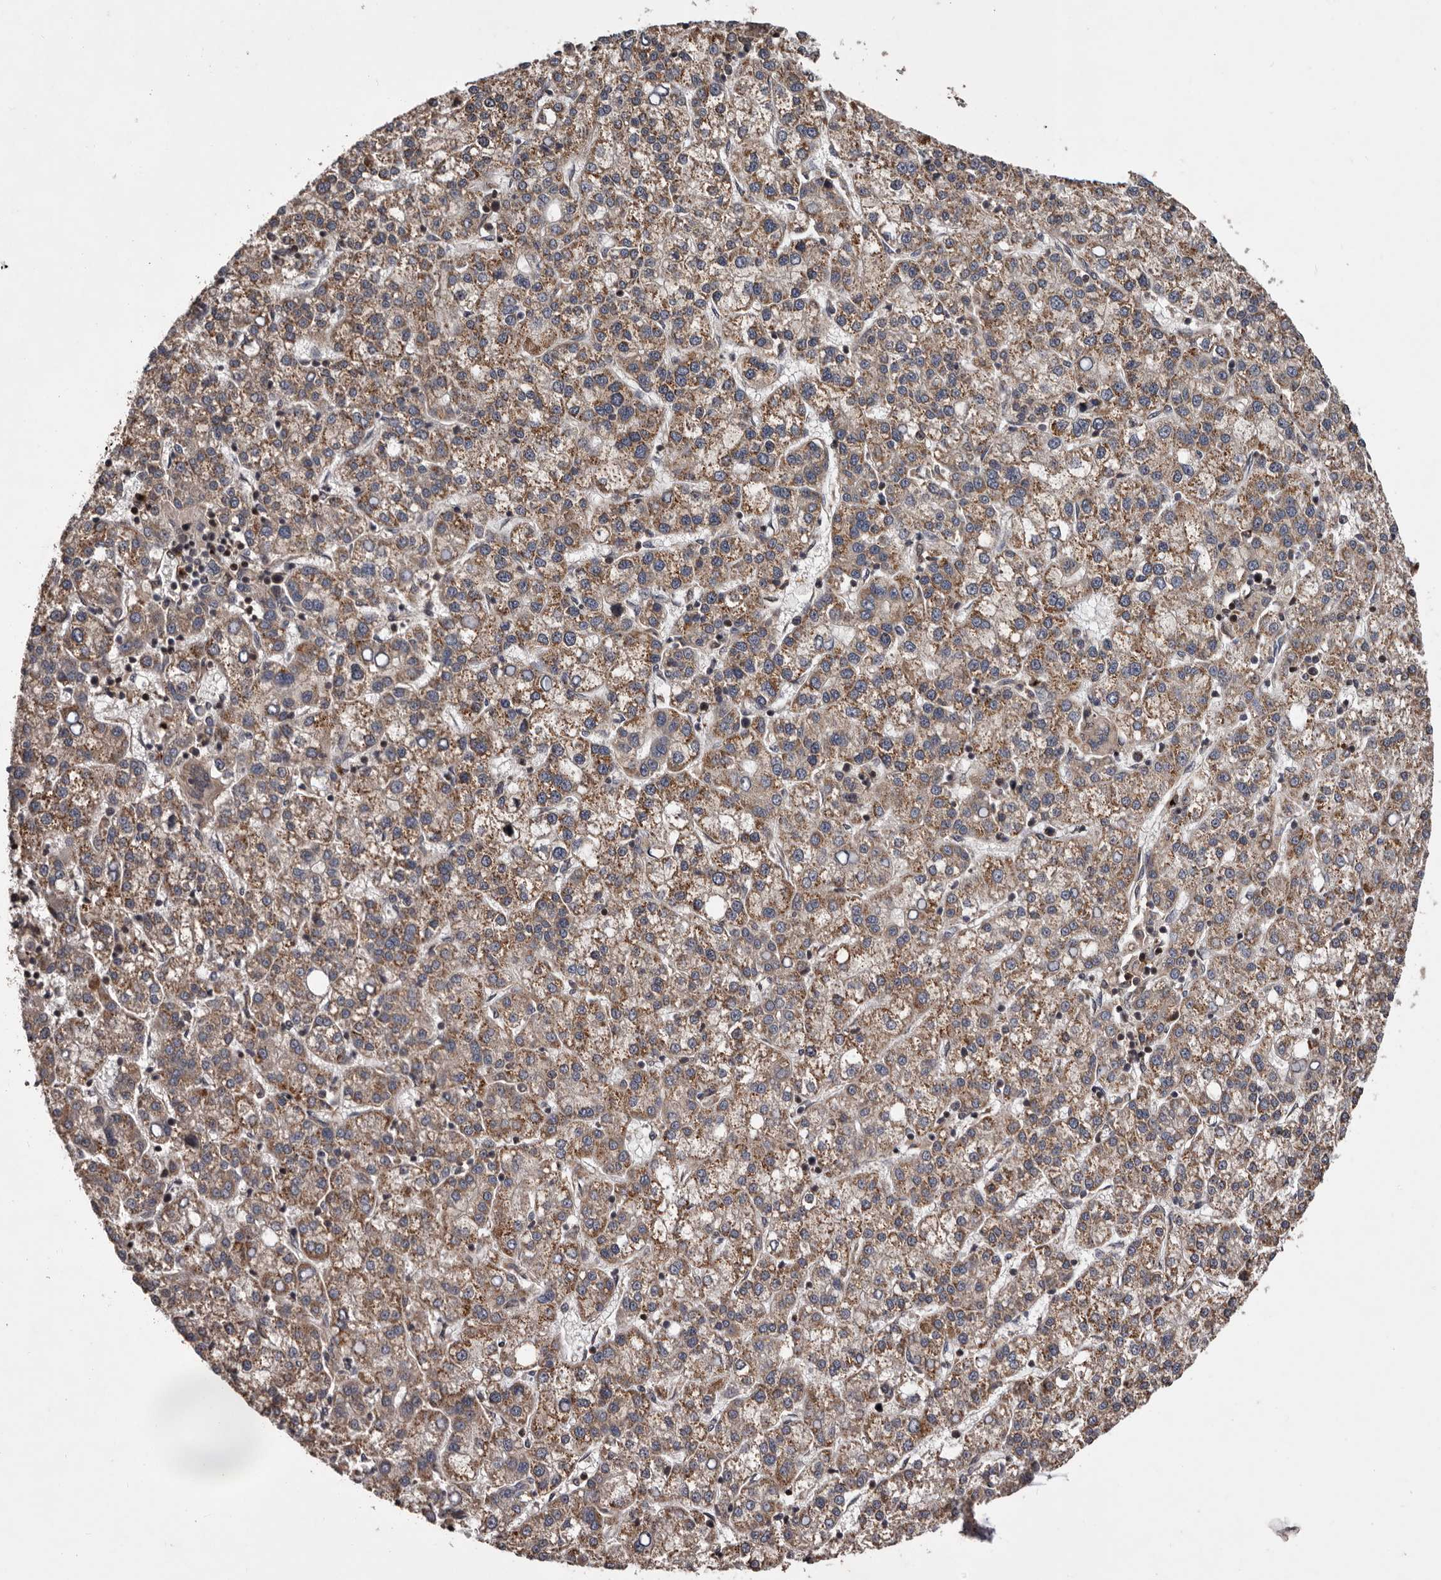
{"staining": {"intensity": "moderate", "quantity": ">75%", "location": "cytoplasmic/membranous"}, "tissue": "liver cancer", "cell_type": "Tumor cells", "image_type": "cancer", "snomed": [{"axis": "morphology", "description": "Carcinoma, Hepatocellular, NOS"}, {"axis": "topography", "description": "Liver"}], "caption": "Protein analysis of liver hepatocellular carcinoma tissue reveals moderate cytoplasmic/membranous expression in approximately >75% of tumor cells.", "gene": "GADD45B", "patient": {"sex": "female", "age": 58}}